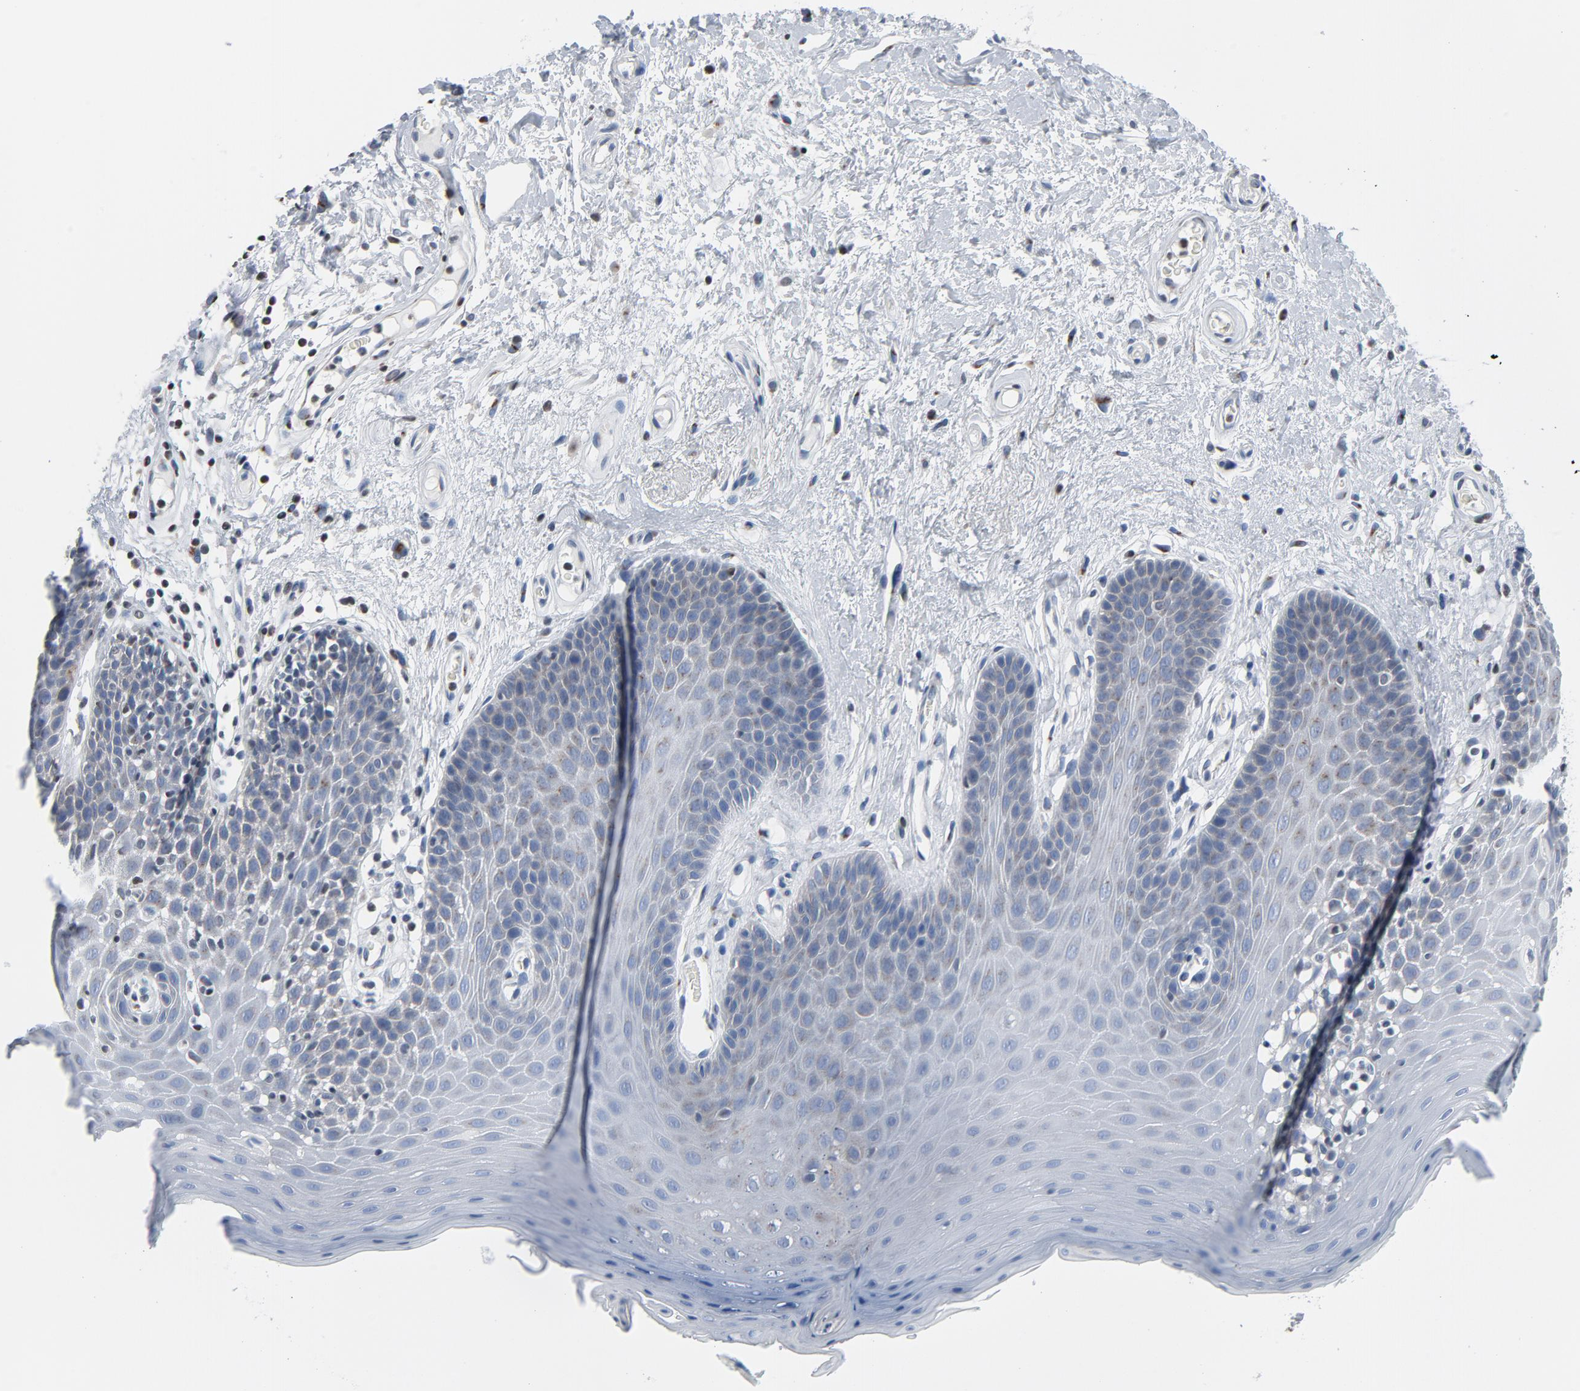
{"staining": {"intensity": "moderate", "quantity": "<25%", "location": "cytoplasmic/membranous"}, "tissue": "oral mucosa", "cell_type": "Squamous epithelial cells", "image_type": "normal", "snomed": [{"axis": "morphology", "description": "Normal tissue, NOS"}, {"axis": "morphology", "description": "Squamous cell carcinoma, NOS"}, {"axis": "topography", "description": "Skeletal muscle"}, {"axis": "topography", "description": "Oral tissue"}, {"axis": "topography", "description": "Head-Neck"}], "caption": "The photomicrograph demonstrates immunohistochemical staining of normal oral mucosa. There is moderate cytoplasmic/membranous positivity is seen in about <25% of squamous epithelial cells. The staining was performed using DAB (3,3'-diaminobenzidine), with brown indicating positive protein expression. Nuclei are stained blue with hematoxylin.", "gene": "YIPF6", "patient": {"sex": "male", "age": 71}}